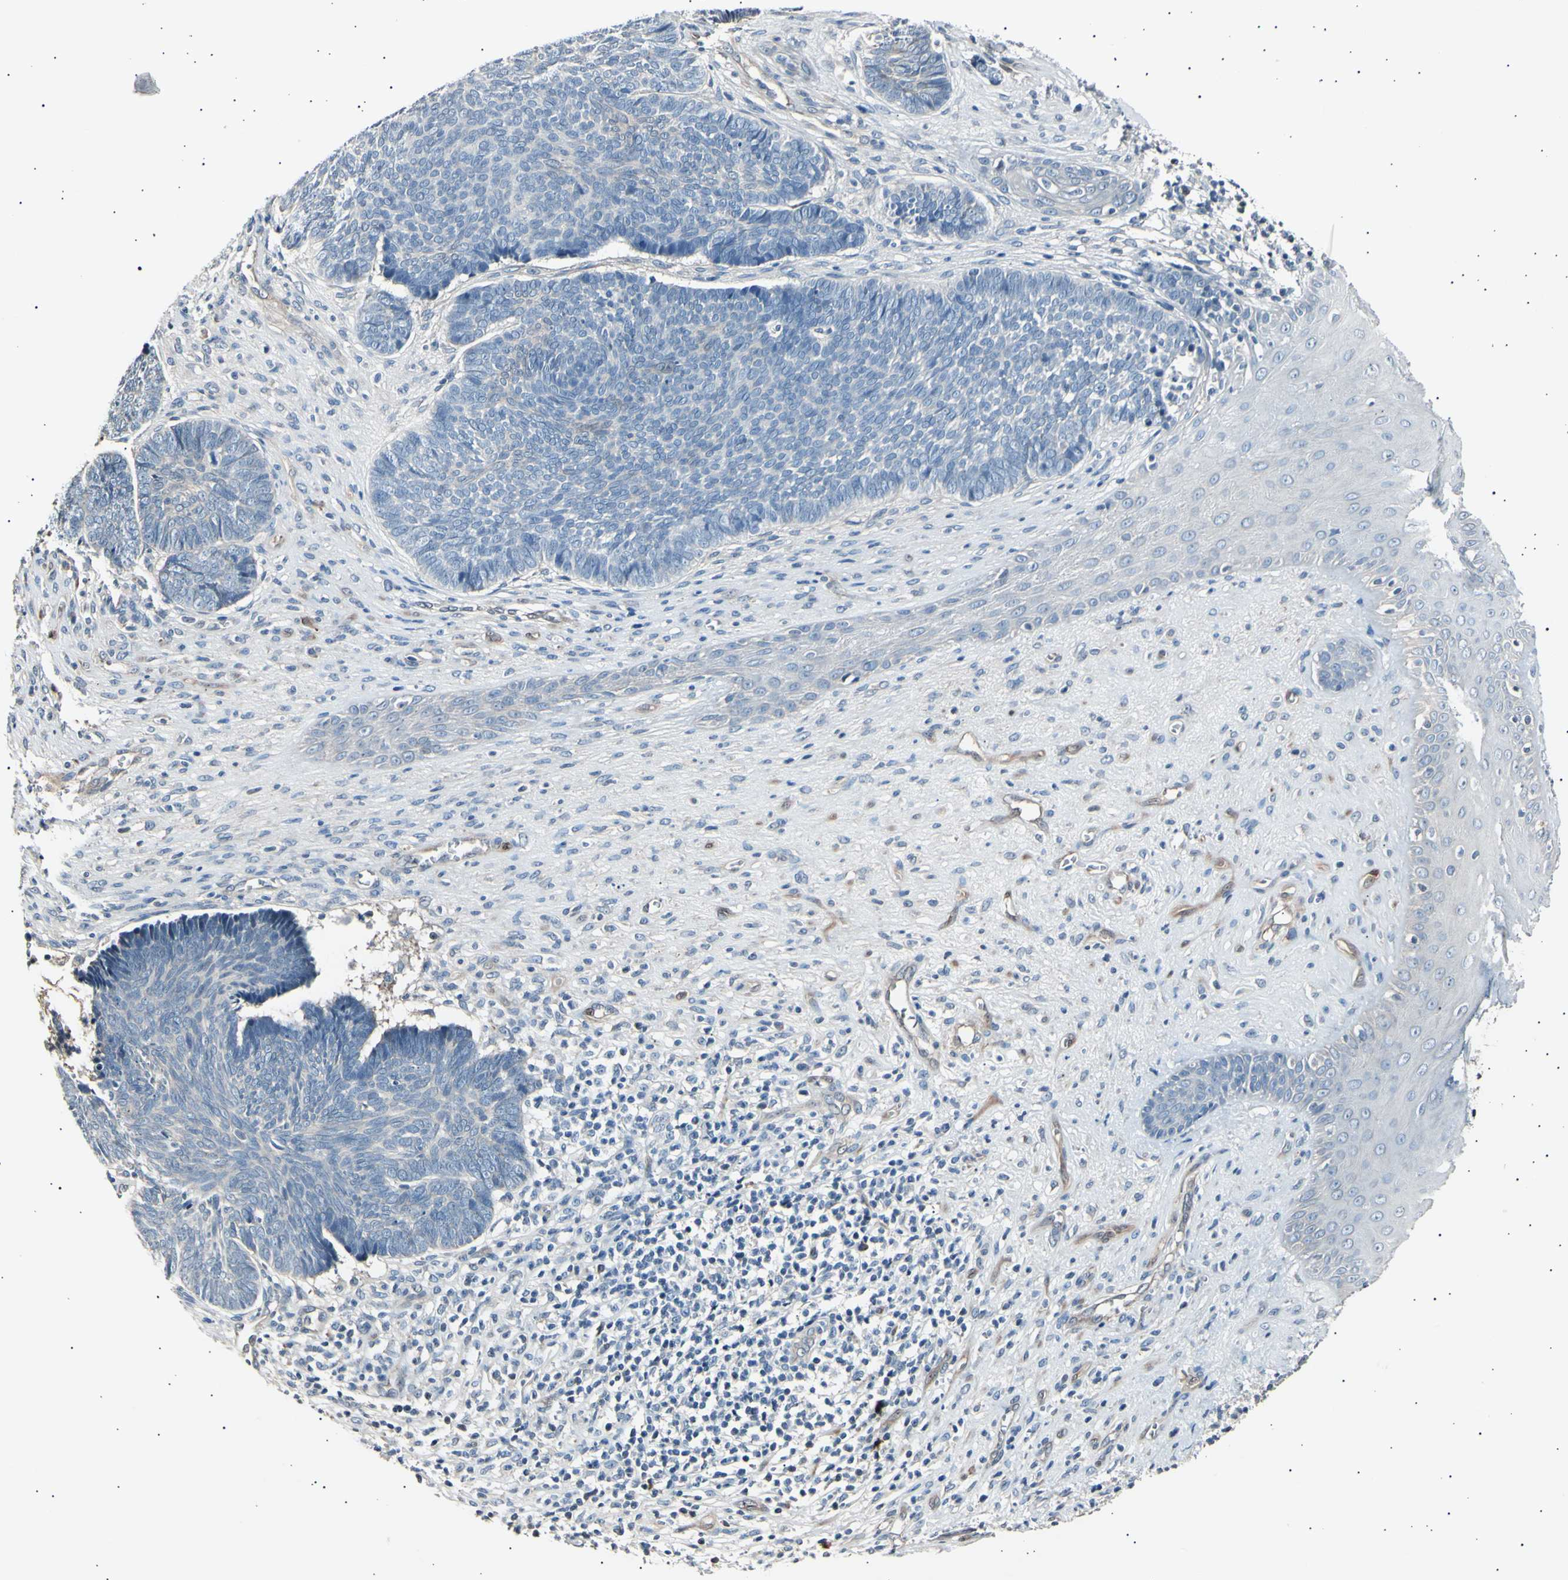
{"staining": {"intensity": "negative", "quantity": "none", "location": "none"}, "tissue": "skin cancer", "cell_type": "Tumor cells", "image_type": "cancer", "snomed": [{"axis": "morphology", "description": "Basal cell carcinoma"}, {"axis": "topography", "description": "Skin"}], "caption": "Immunohistochemical staining of skin cancer demonstrates no significant positivity in tumor cells.", "gene": "AK1", "patient": {"sex": "male", "age": 84}}